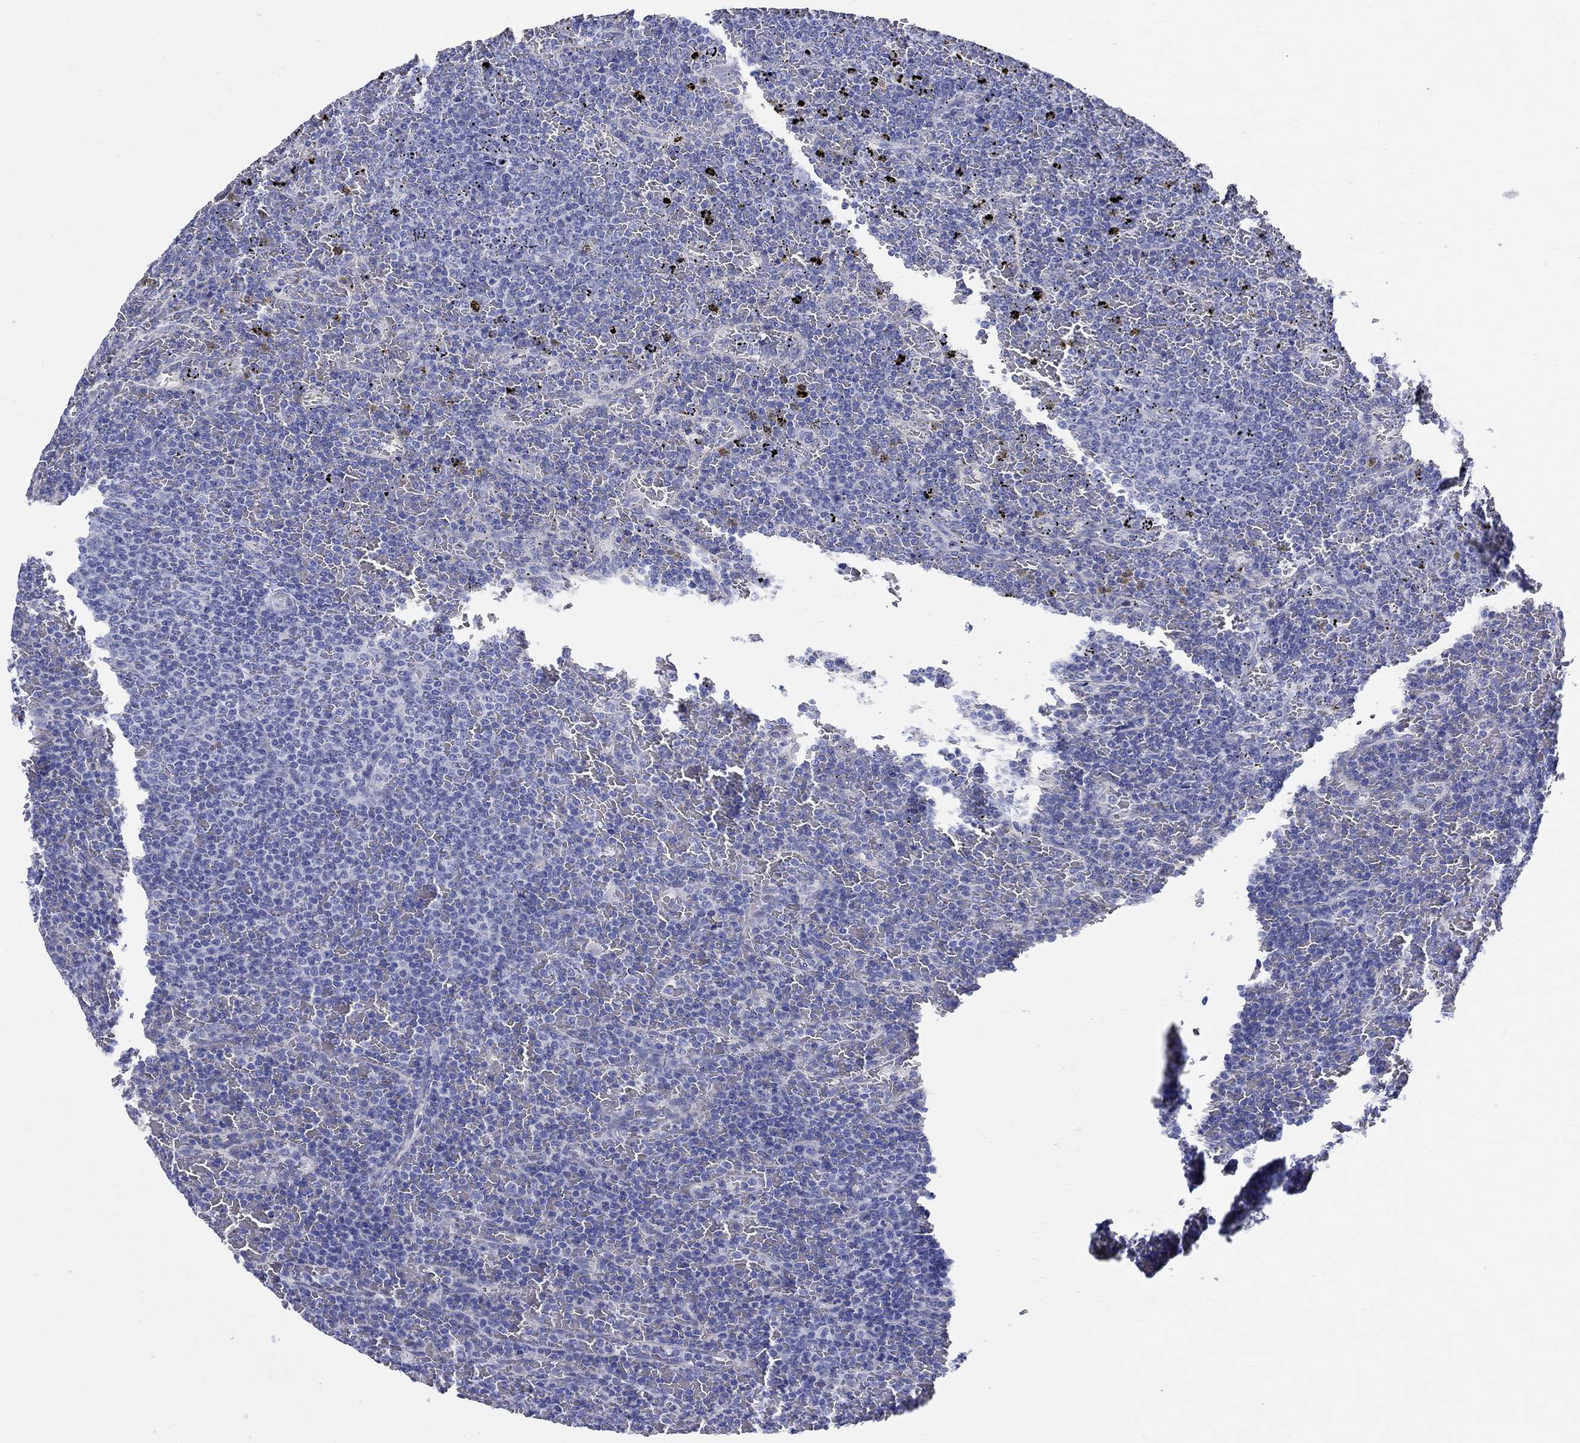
{"staining": {"intensity": "negative", "quantity": "none", "location": "none"}, "tissue": "lymphoma", "cell_type": "Tumor cells", "image_type": "cancer", "snomed": [{"axis": "morphology", "description": "Malignant lymphoma, non-Hodgkin's type, Low grade"}, {"axis": "topography", "description": "Spleen"}], "caption": "IHC photomicrograph of neoplastic tissue: lymphoma stained with DAB shows no significant protein staining in tumor cells.", "gene": "CDY2B", "patient": {"sex": "female", "age": 77}}